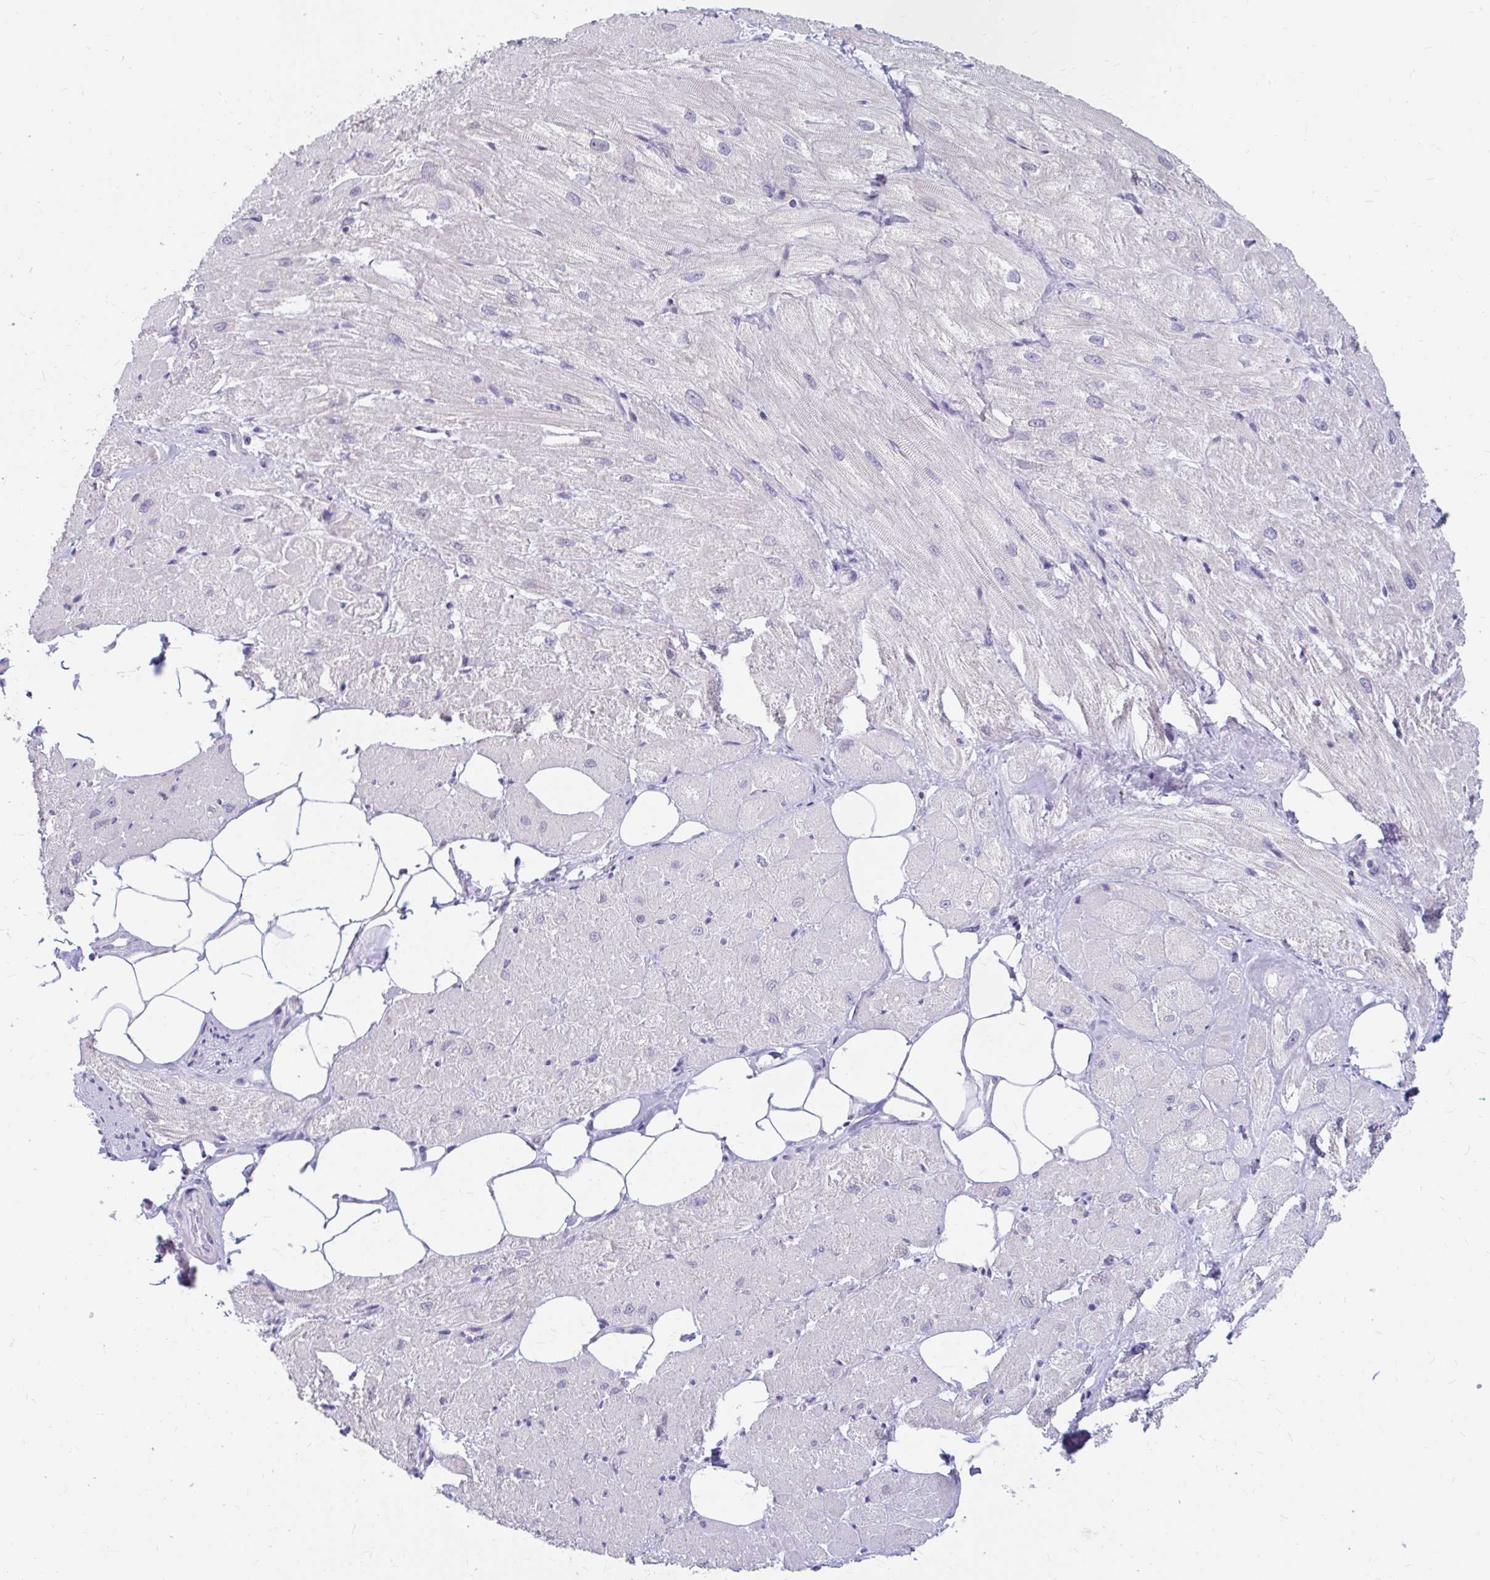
{"staining": {"intensity": "weak", "quantity": "<25%", "location": "cytoplasmic/membranous"}, "tissue": "heart muscle", "cell_type": "Cardiomyocytes", "image_type": "normal", "snomed": [{"axis": "morphology", "description": "Normal tissue, NOS"}, {"axis": "topography", "description": "Heart"}], "caption": "Image shows no protein expression in cardiomyocytes of unremarkable heart muscle.", "gene": "RGS16", "patient": {"sex": "male", "age": 62}}